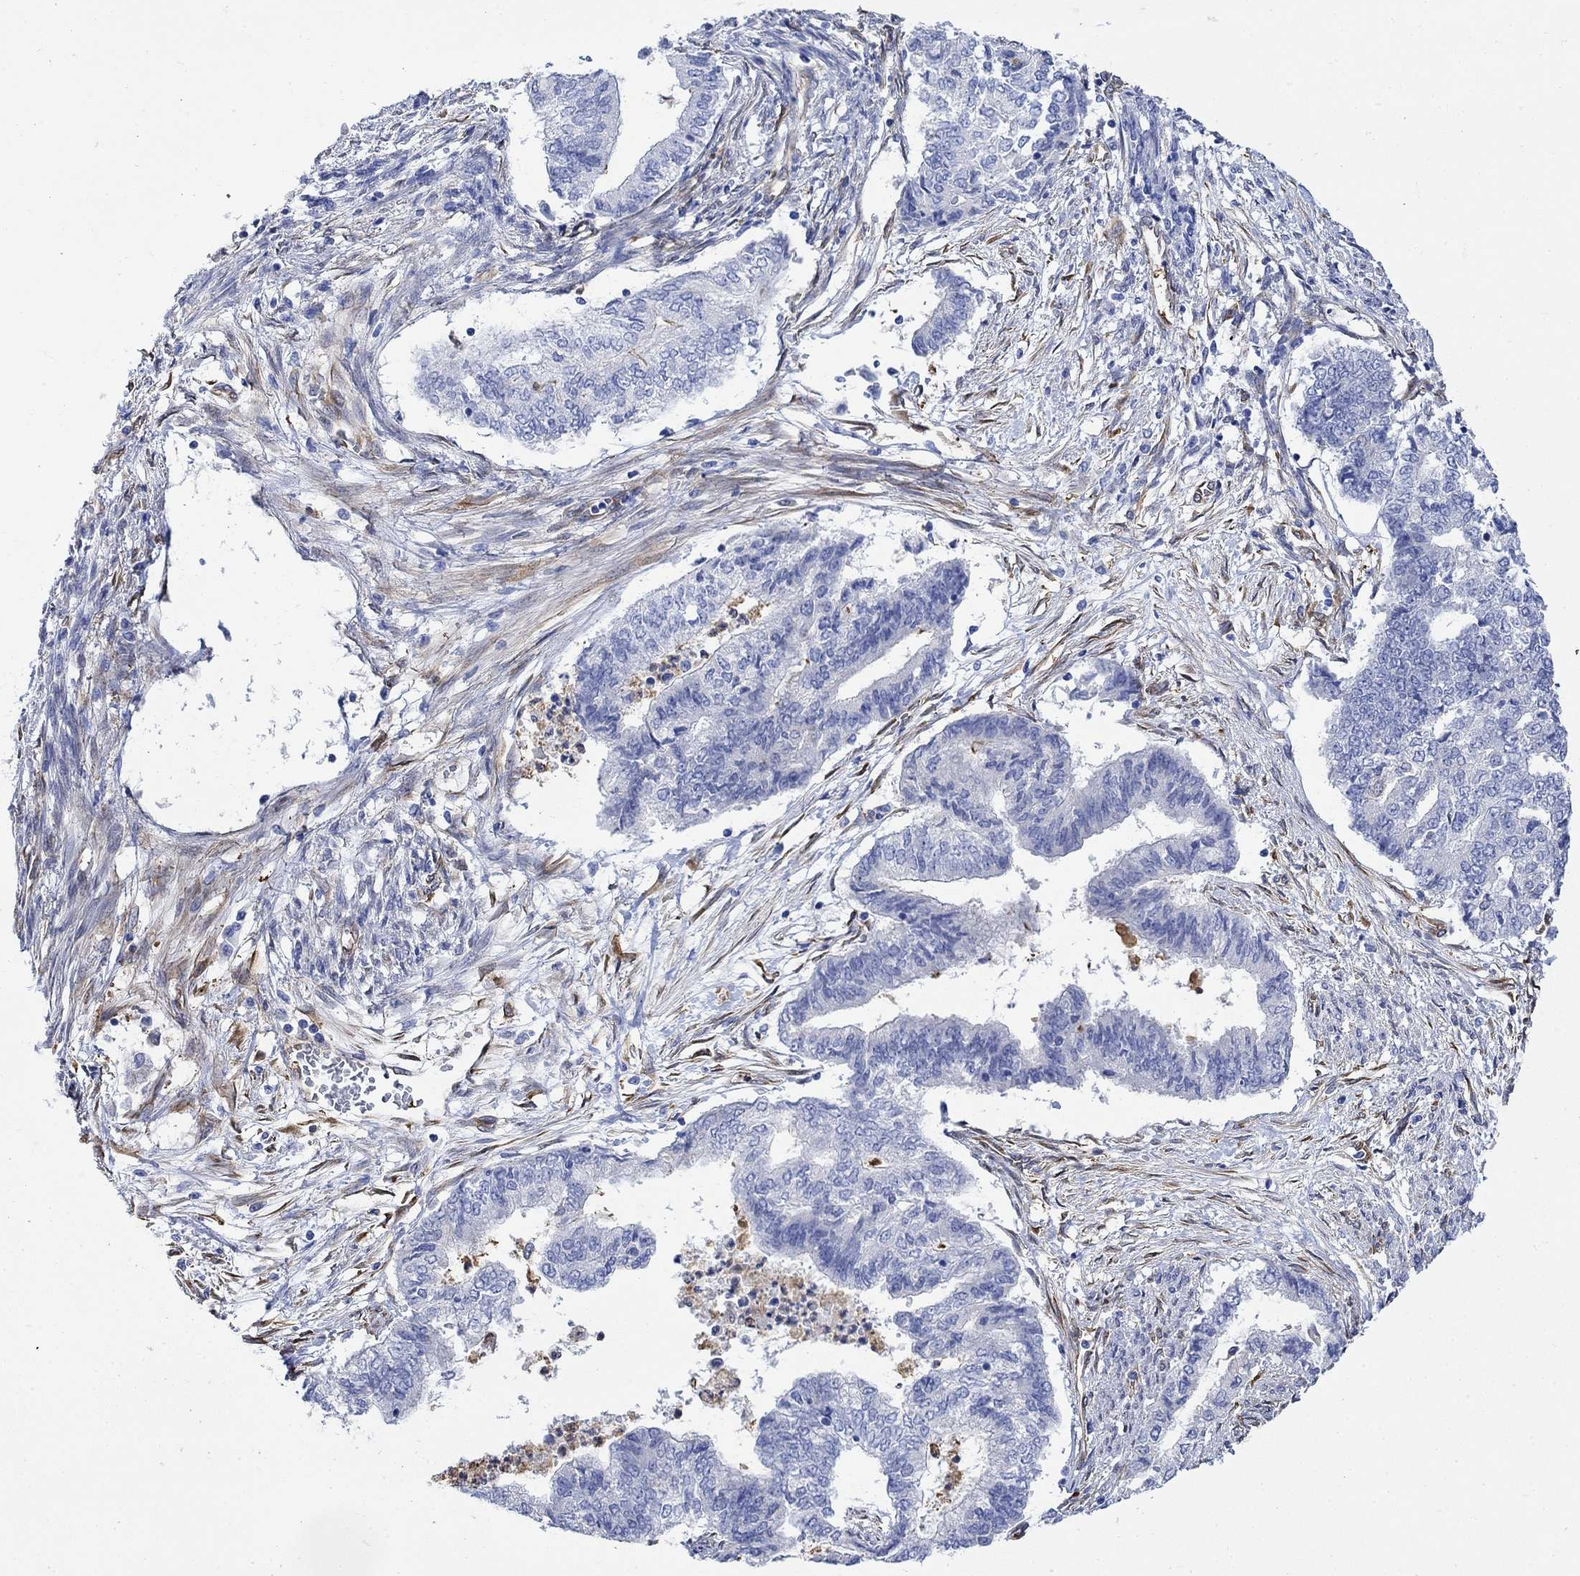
{"staining": {"intensity": "negative", "quantity": "none", "location": "none"}, "tissue": "endometrial cancer", "cell_type": "Tumor cells", "image_type": "cancer", "snomed": [{"axis": "morphology", "description": "Adenocarcinoma, NOS"}, {"axis": "topography", "description": "Endometrium"}], "caption": "IHC photomicrograph of human endometrial adenocarcinoma stained for a protein (brown), which demonstrates no positivity in tumor cells. Brightfield microscopy of immunohistochemistry (IHC) stained with DAB (3,3'-diaminobenzidine) (brown) and hematoxylin (blue), captured at high magnification.", "gene": "TGM2", "patient": {"sex": "female", "age": 65}}